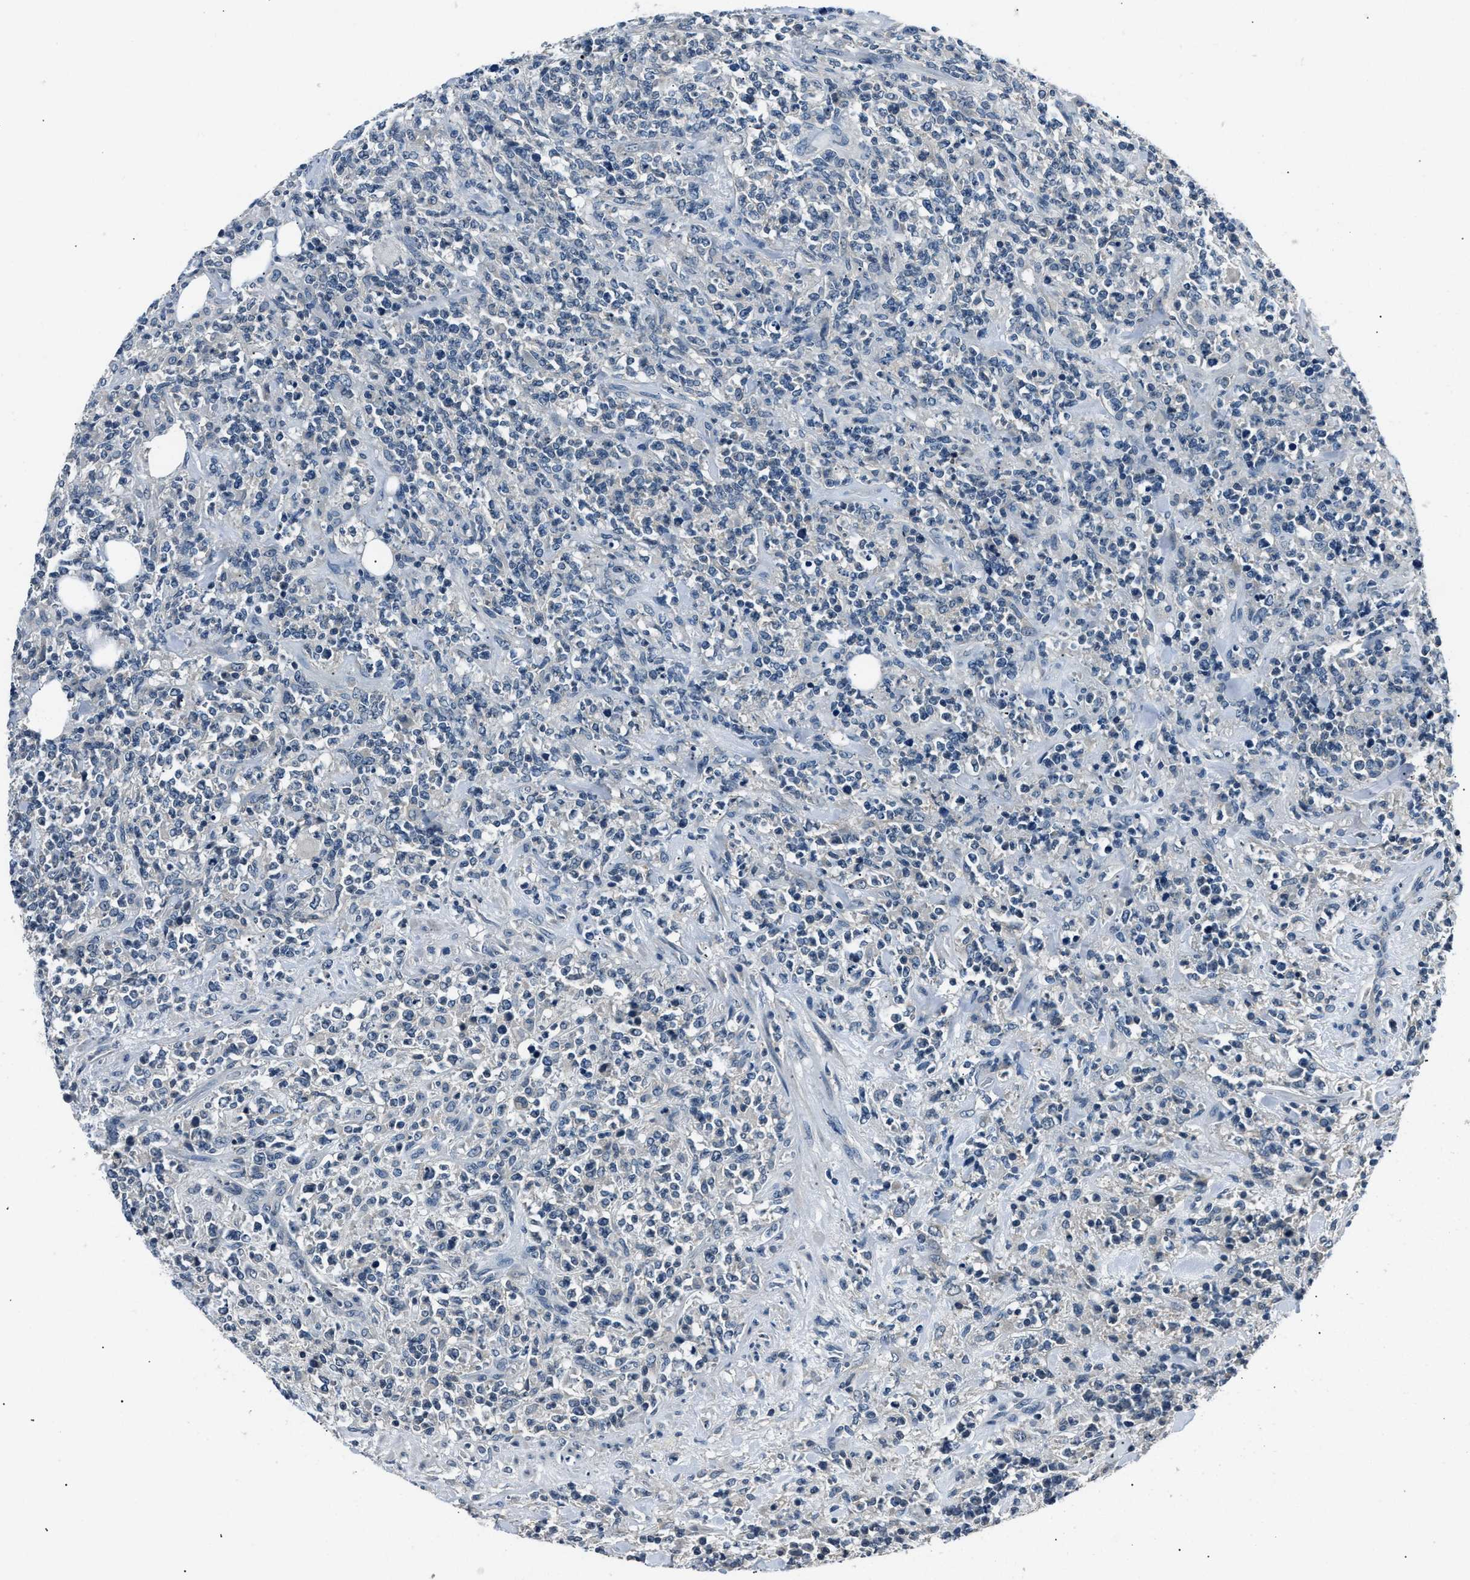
{"staining": {"intensity": "negative", "quantity": "none", "location": "none"}, "tissue": "lymphoma", "cell_type": "Tumor cells", "image_type": "cancer", "snomed": [{"axis": "morphology", "description": "Malignant lymphoma, non-Hodgkin's type, High grade"}, {"axis": "topography", "description": "Soft tissue"}], "caption": "Lymphoma was stained to show a protein in brown. There is no significant expression in tumor cells.", "gene": "INHA", "patient": {"sex": "male", "age": 18}}